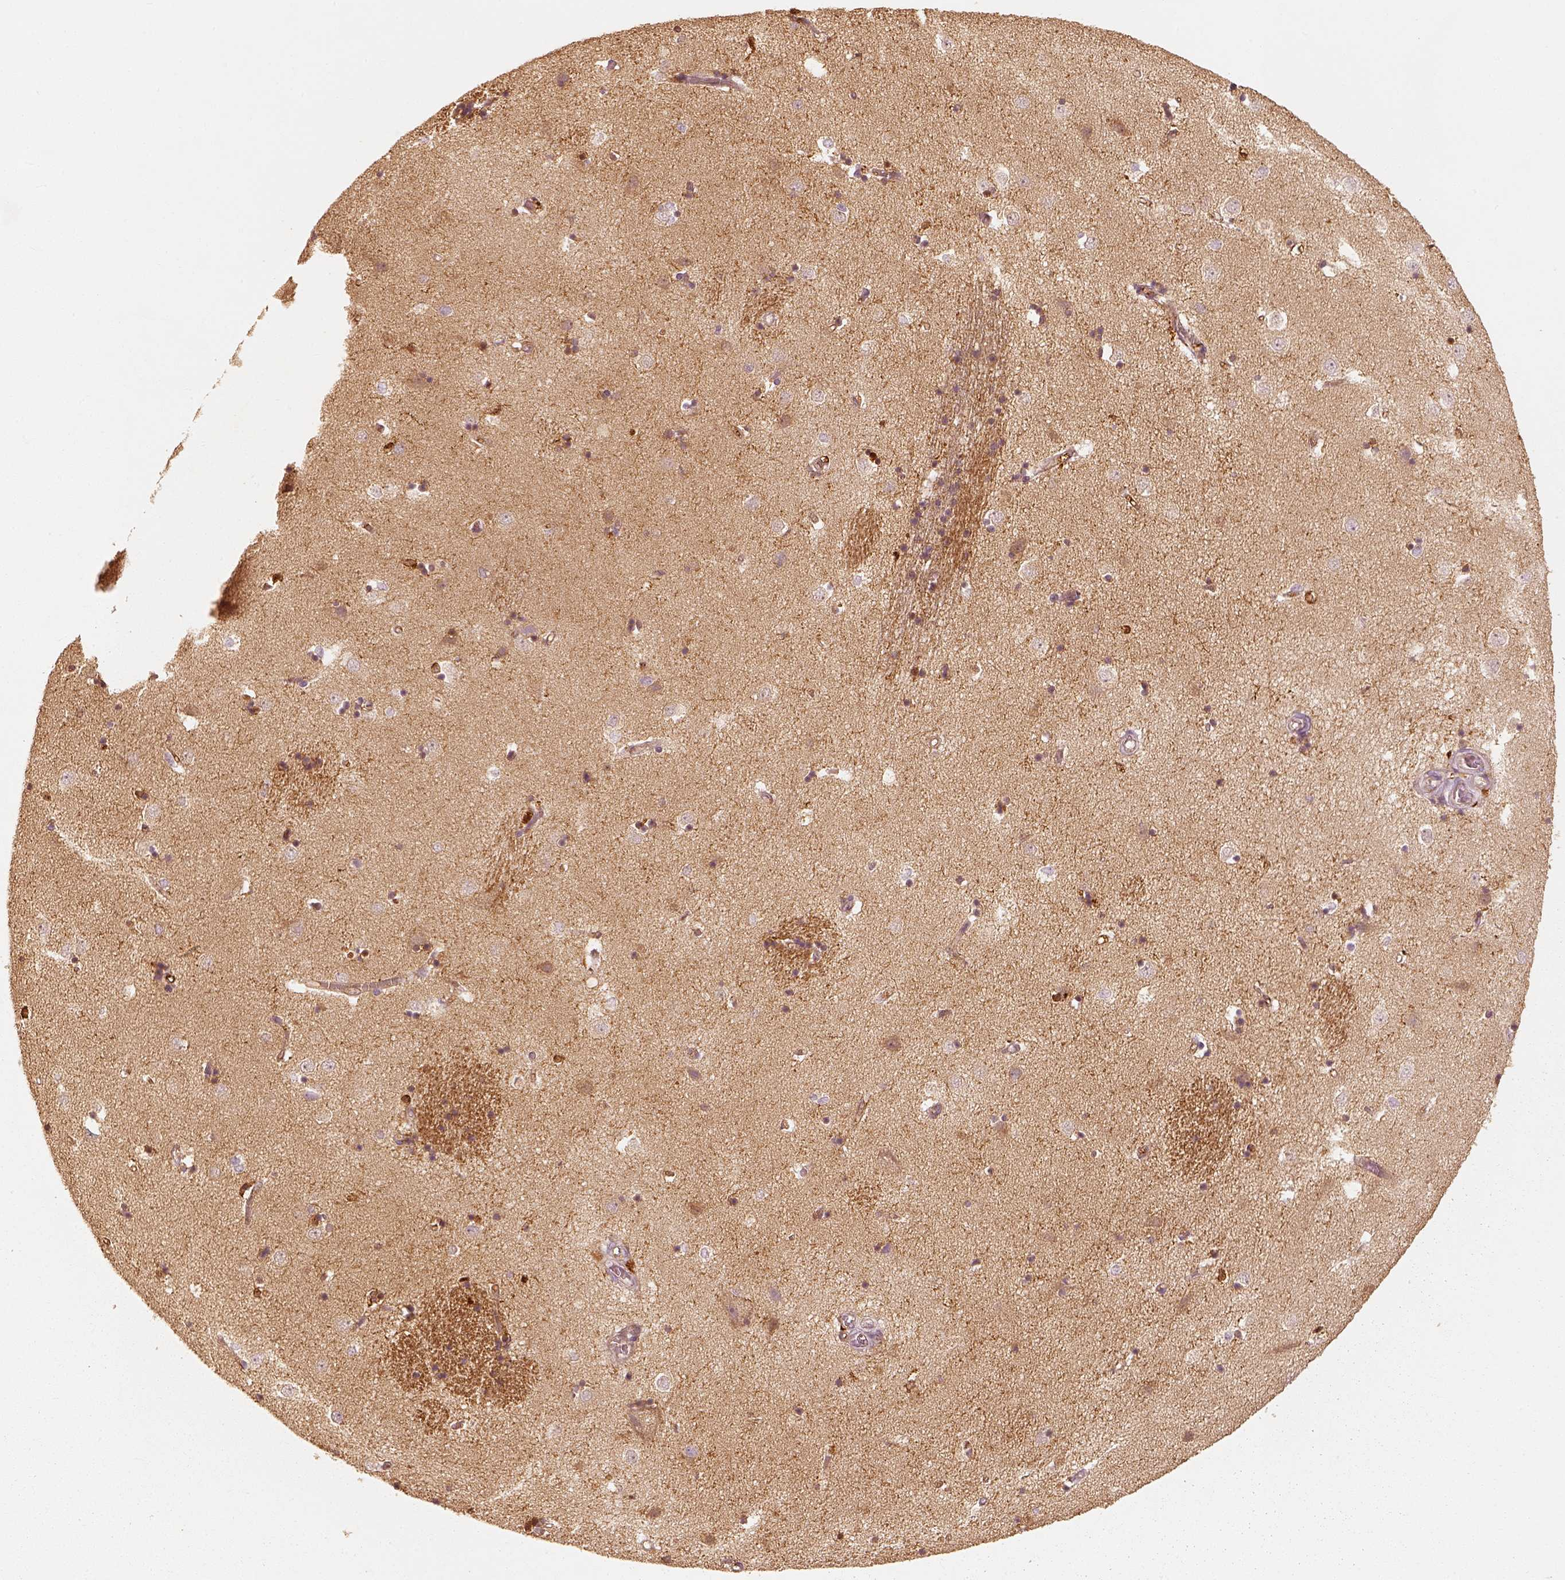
{"staining": {"intensity": "strong", "quantity": ">75%", "location": "cytoplasmic/membranous"}, "tissue": "caudate", "cell_type": "Glial cells", "image_type": "normal", "snomed": [{"axis": "morphology", "description": "Normal tissue, NOS"}, {"axis": "topography", "description": "Lateral ventricle wall"}], "caption": "High-power microscopy captured an immunohistochemistry photomicrograph of normal caudate, revealing strong cytoplasmic/membranous staining in approximately >75% of glial cells.", "gene": "FSCN1", "patient": {"sex": "male", "age": 54}}